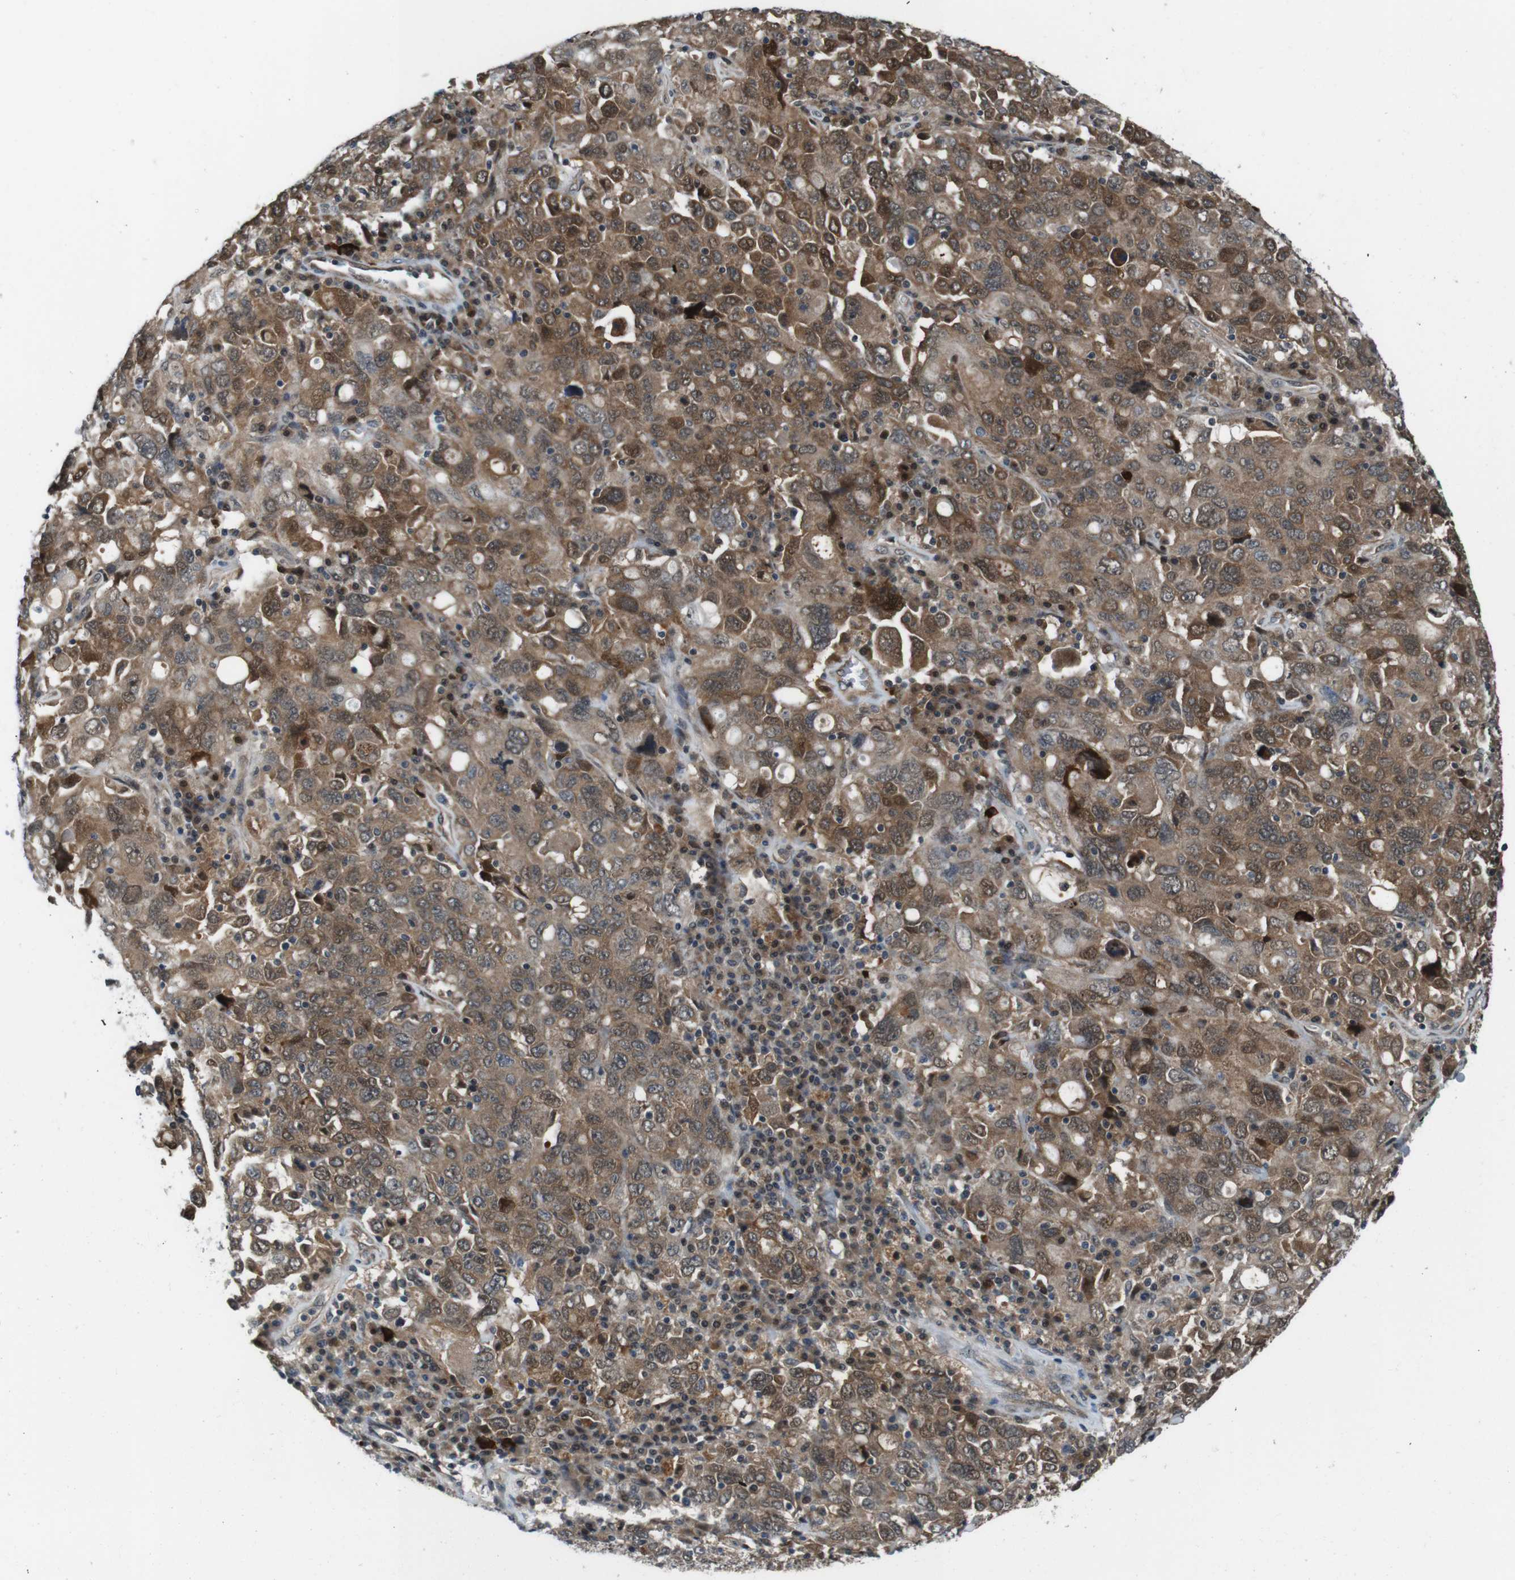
{"staining": {"intensity": "moderate", "quantity": ">75%", "location": "cytoplasmic/membranous,nuclear"}, "tissue": "ovarian cancer", "cell_type": "Tumor cells", "image_type": "cancer", "snomed": [{"axis": "morphology", "description": "Carcinoma, endometroid"}, {"axis": "topography", "description": "Ovary"}], "caption": "A histopathology image of ovarian cancer (endometroid carcinoma) stained for a protein shows moderate cytoplasmic/membranous and nuclear brown staining in tumor cells.", "gene": "LRP5", "patient": {"sex": "female", "age": 62}}